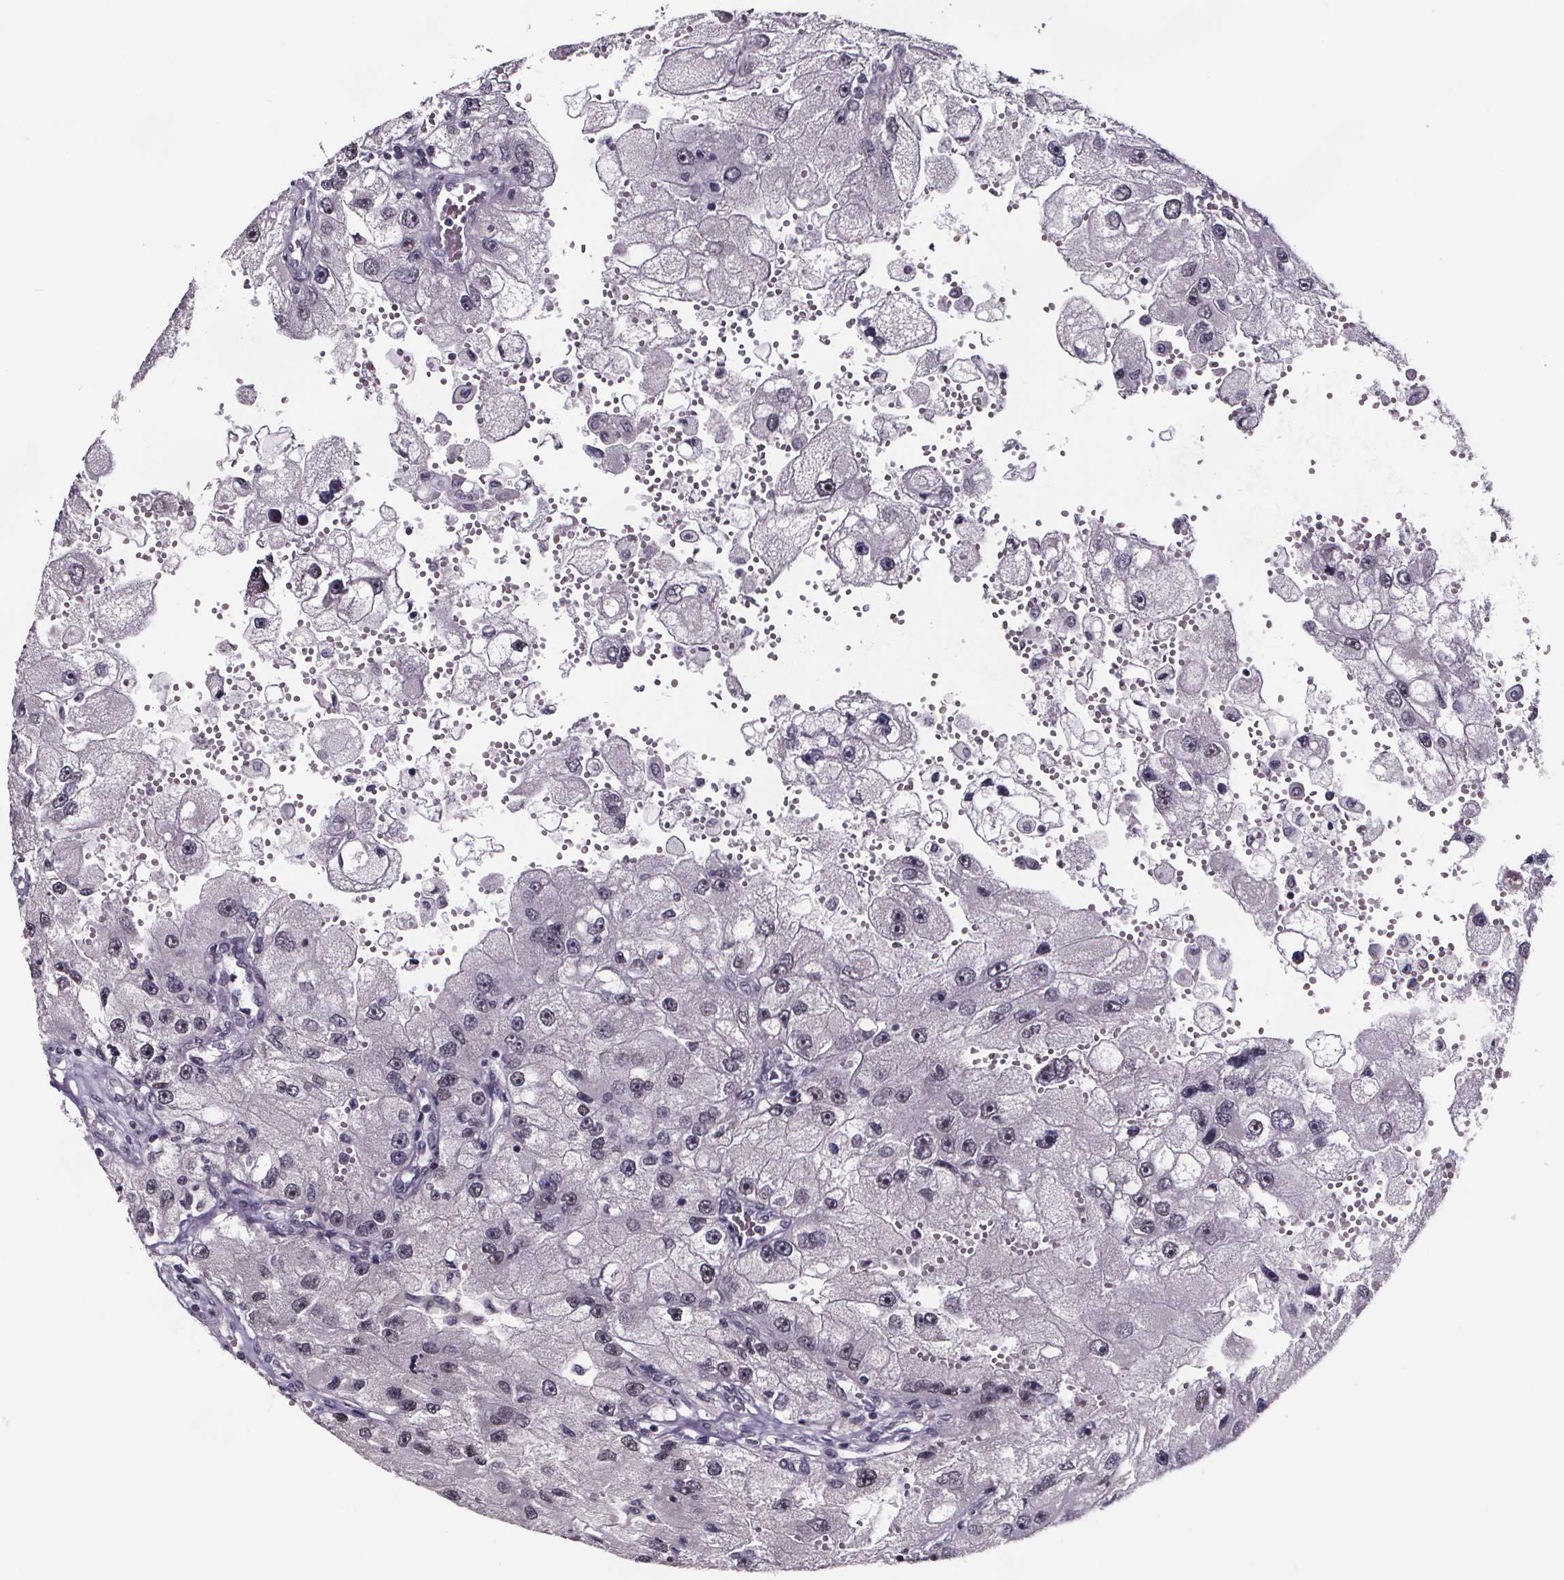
{"staining": {"intensity": "negative", "quantity": "none", "location": "none"}, "tissue": "renal cancer", "cell_type": "Tumor cells", "image_type": "cancer", "snomed": [{"axis": "morphology", "description": "Adenocarcinoma, NOS"}, {"axis": "topography", "description": "Kidney"}], "caption": "Immunohistochemistry histopathology image of adenocarcinoma (renal) stained for a protein (brown), which displays no staining in tumor cells.", "gene": "AR", "patient": {"sex": "male", "age": 63}}